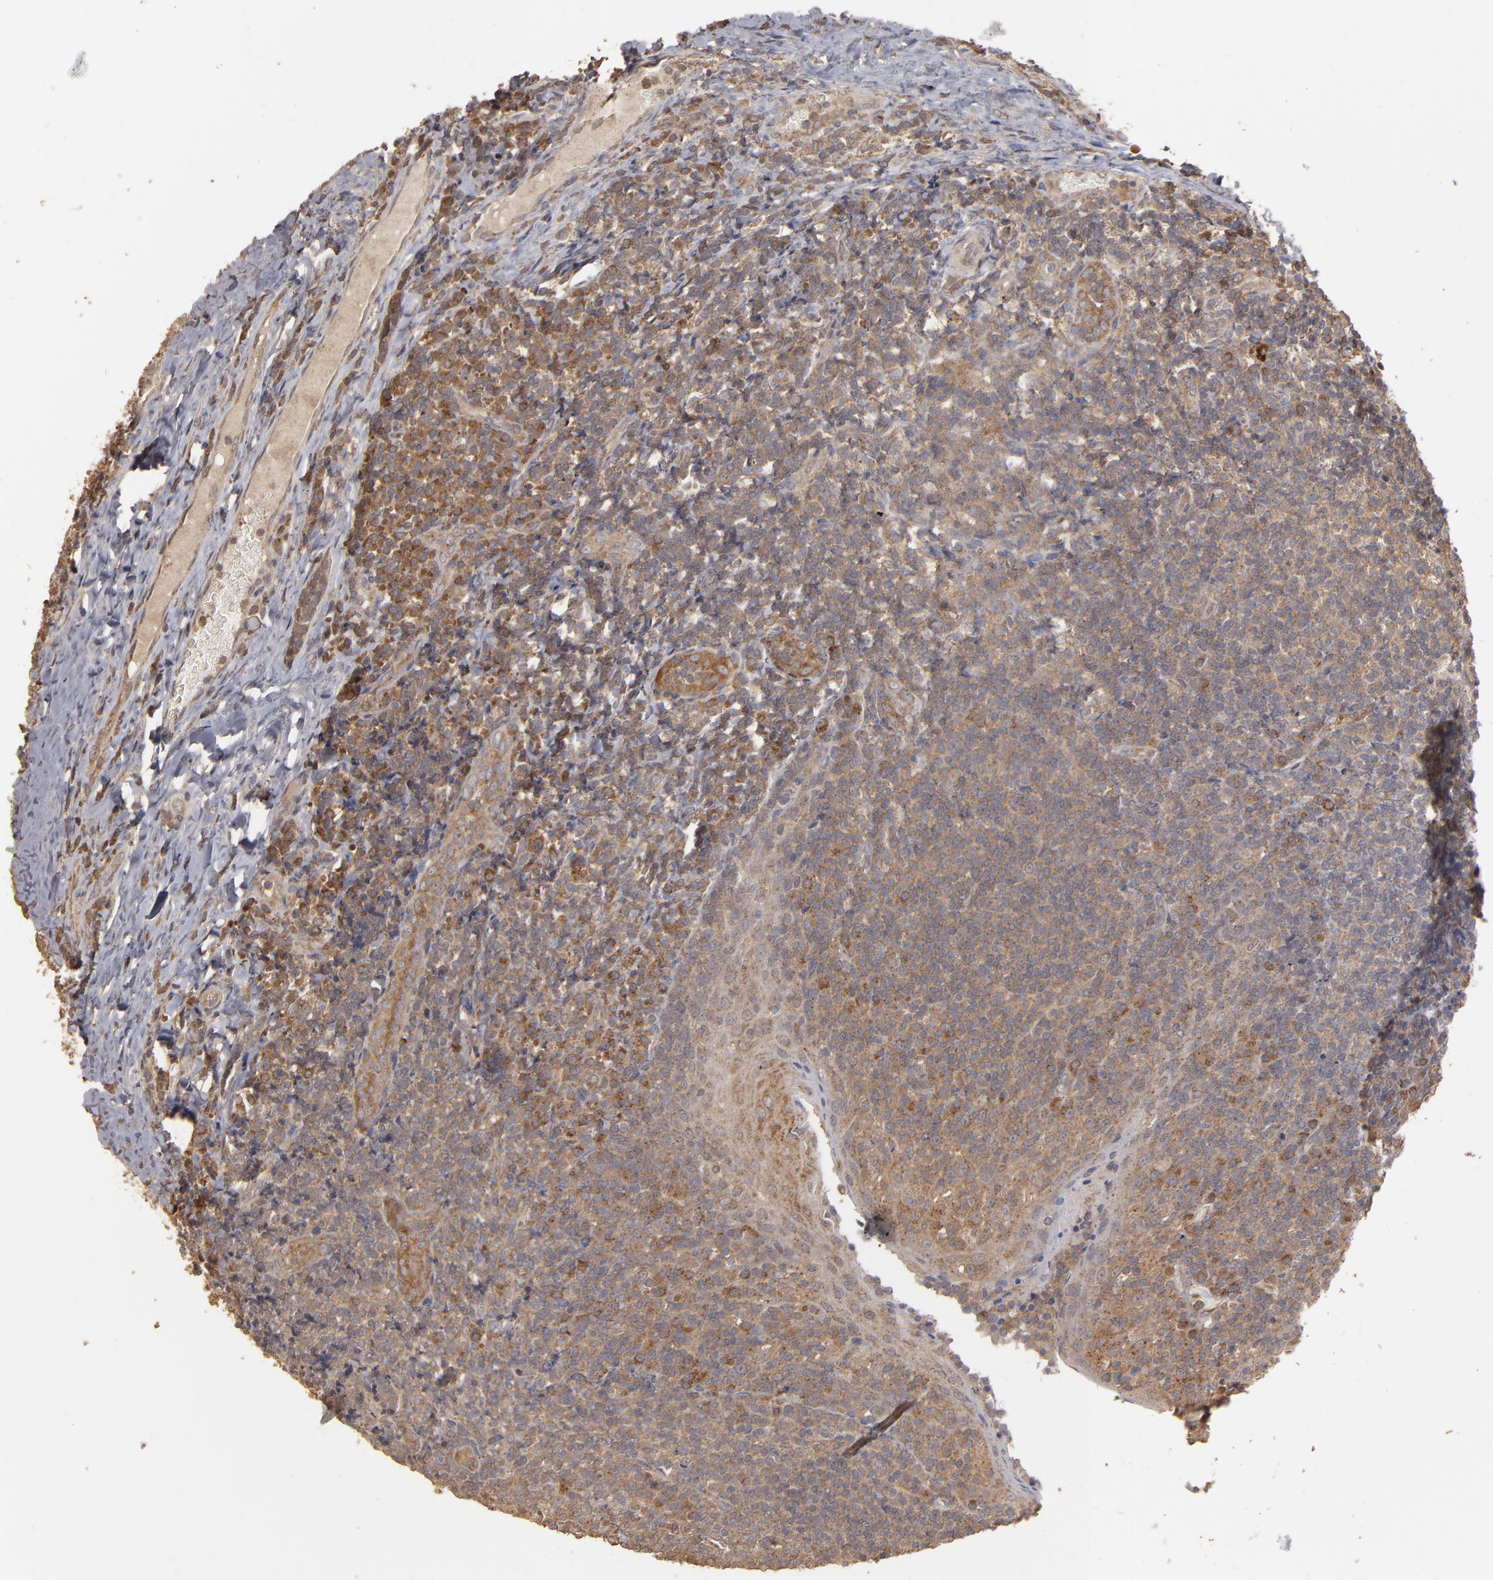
{"staining": {"intensity": "weak", "quantity": ">75%", "location": "cytoplasmic/membranous"}, "tissue": "tonsil", "cell_type": "Germinal center cells", "image_type": "normal", "snomed": [{"axis": "morphology", "description": "Normal tissue, NOS"}, {"axis": "topography", "description": "Tonsil"}], "caption": "A photomicrograph of human tonsil stained for a protein displays weak cytoplasmic/membranous brown staining in germinal center cells.", "gene": "MMP2", "patient": {"sex": "male", "age": 31}}